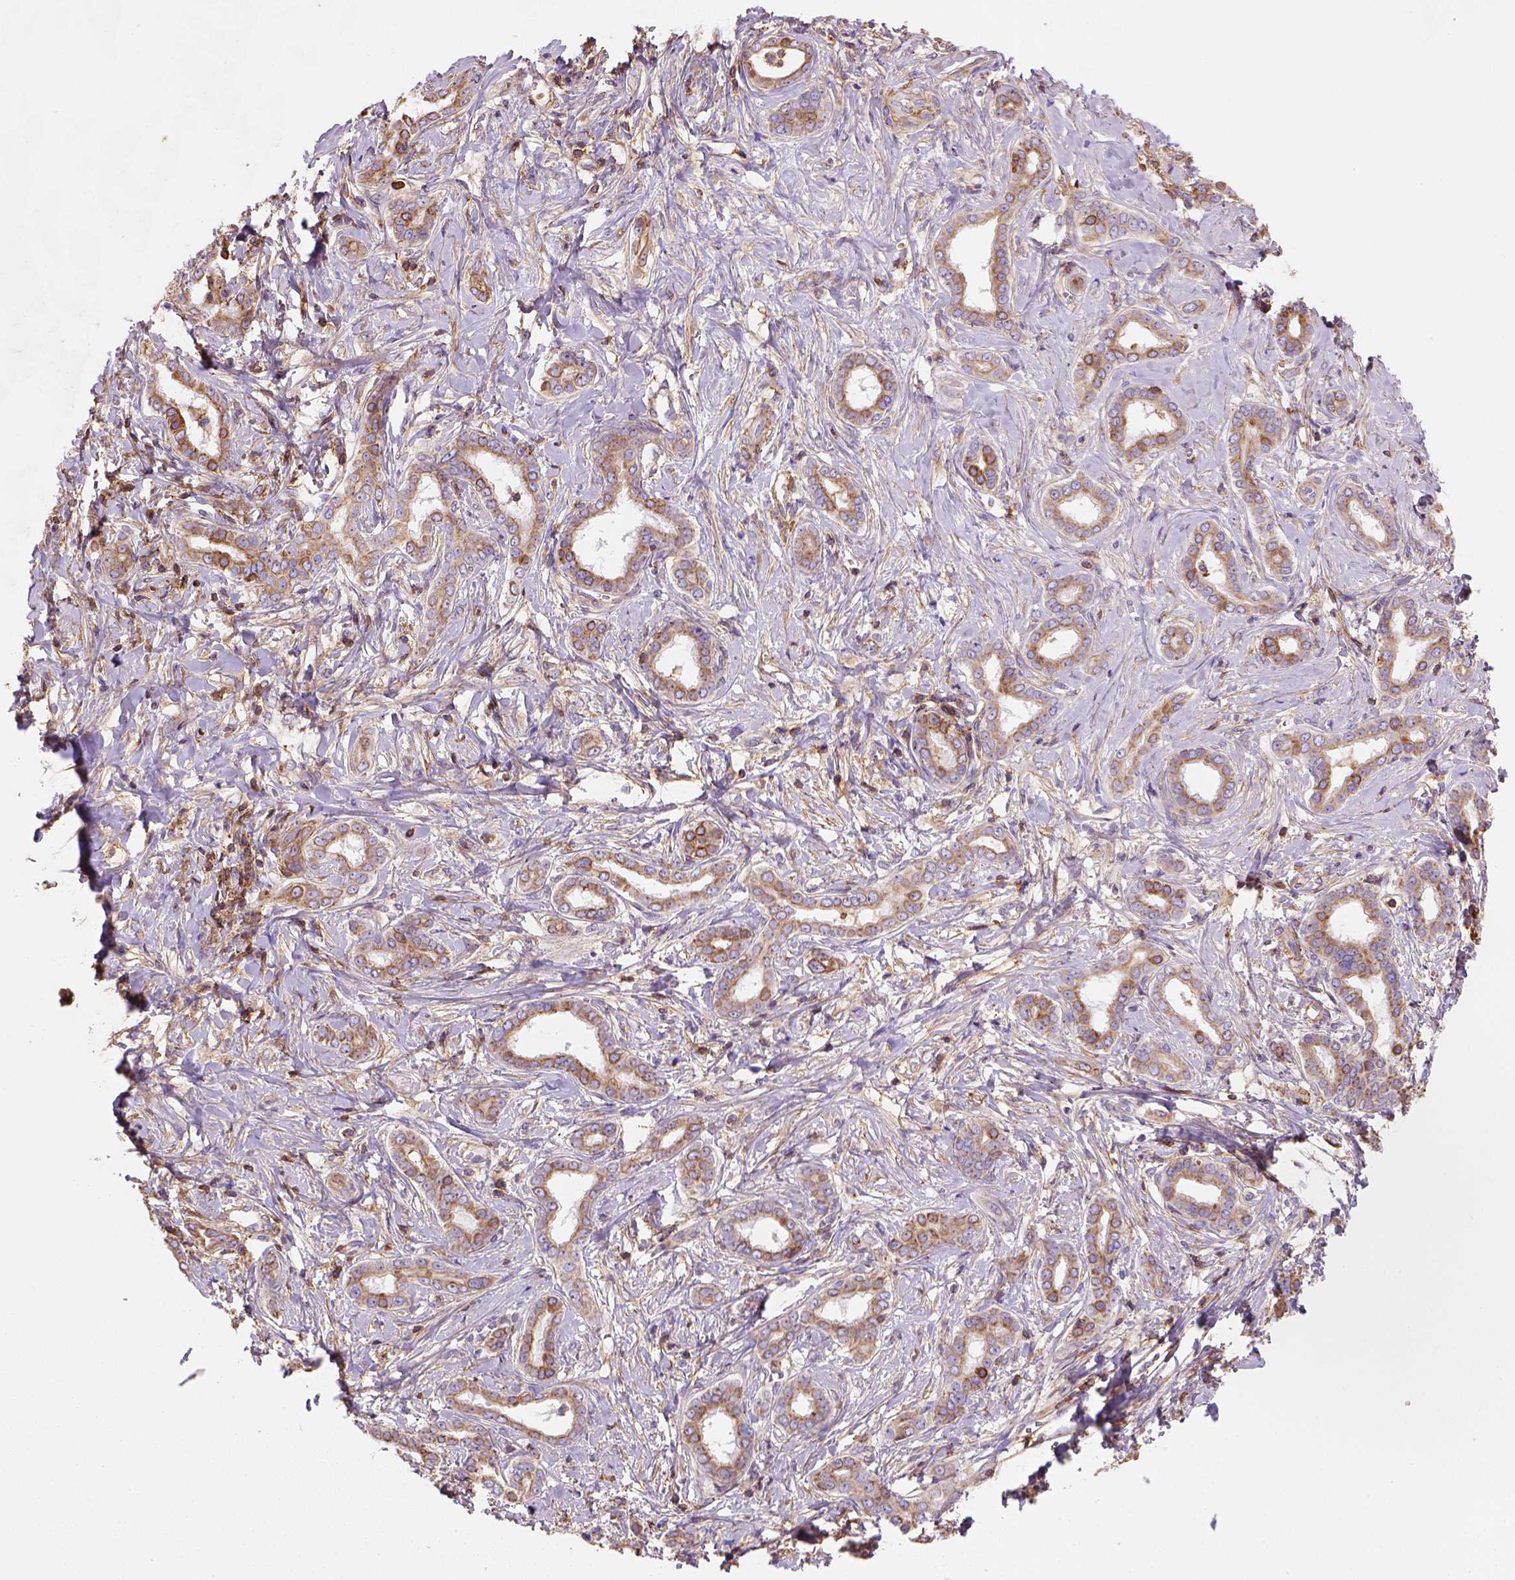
{"staining": {"intensity": "moderate", "quantity": ">75%", "location": "cytoplasmic/membranous"}, "tissue": "liver cancer", "cell_type": "Tumor cells", "image_type": "cancer", "snomed": [{"axis": "morphology", "description": "Cholangiocarcinoma"}, {"axis": "topography", "description": "Liver"}], "caption": "Brown immunohistochemical staining in human cholangiocarcinoma (liver) exhibits moderate cytoplasmic/membranous expression in approximately >75% of tumor cells. (Brightfield microscopy of DAB IHC at high magnification).", "gene": "GPRC5D", "patient": {"sex": "female", "age": 47}}